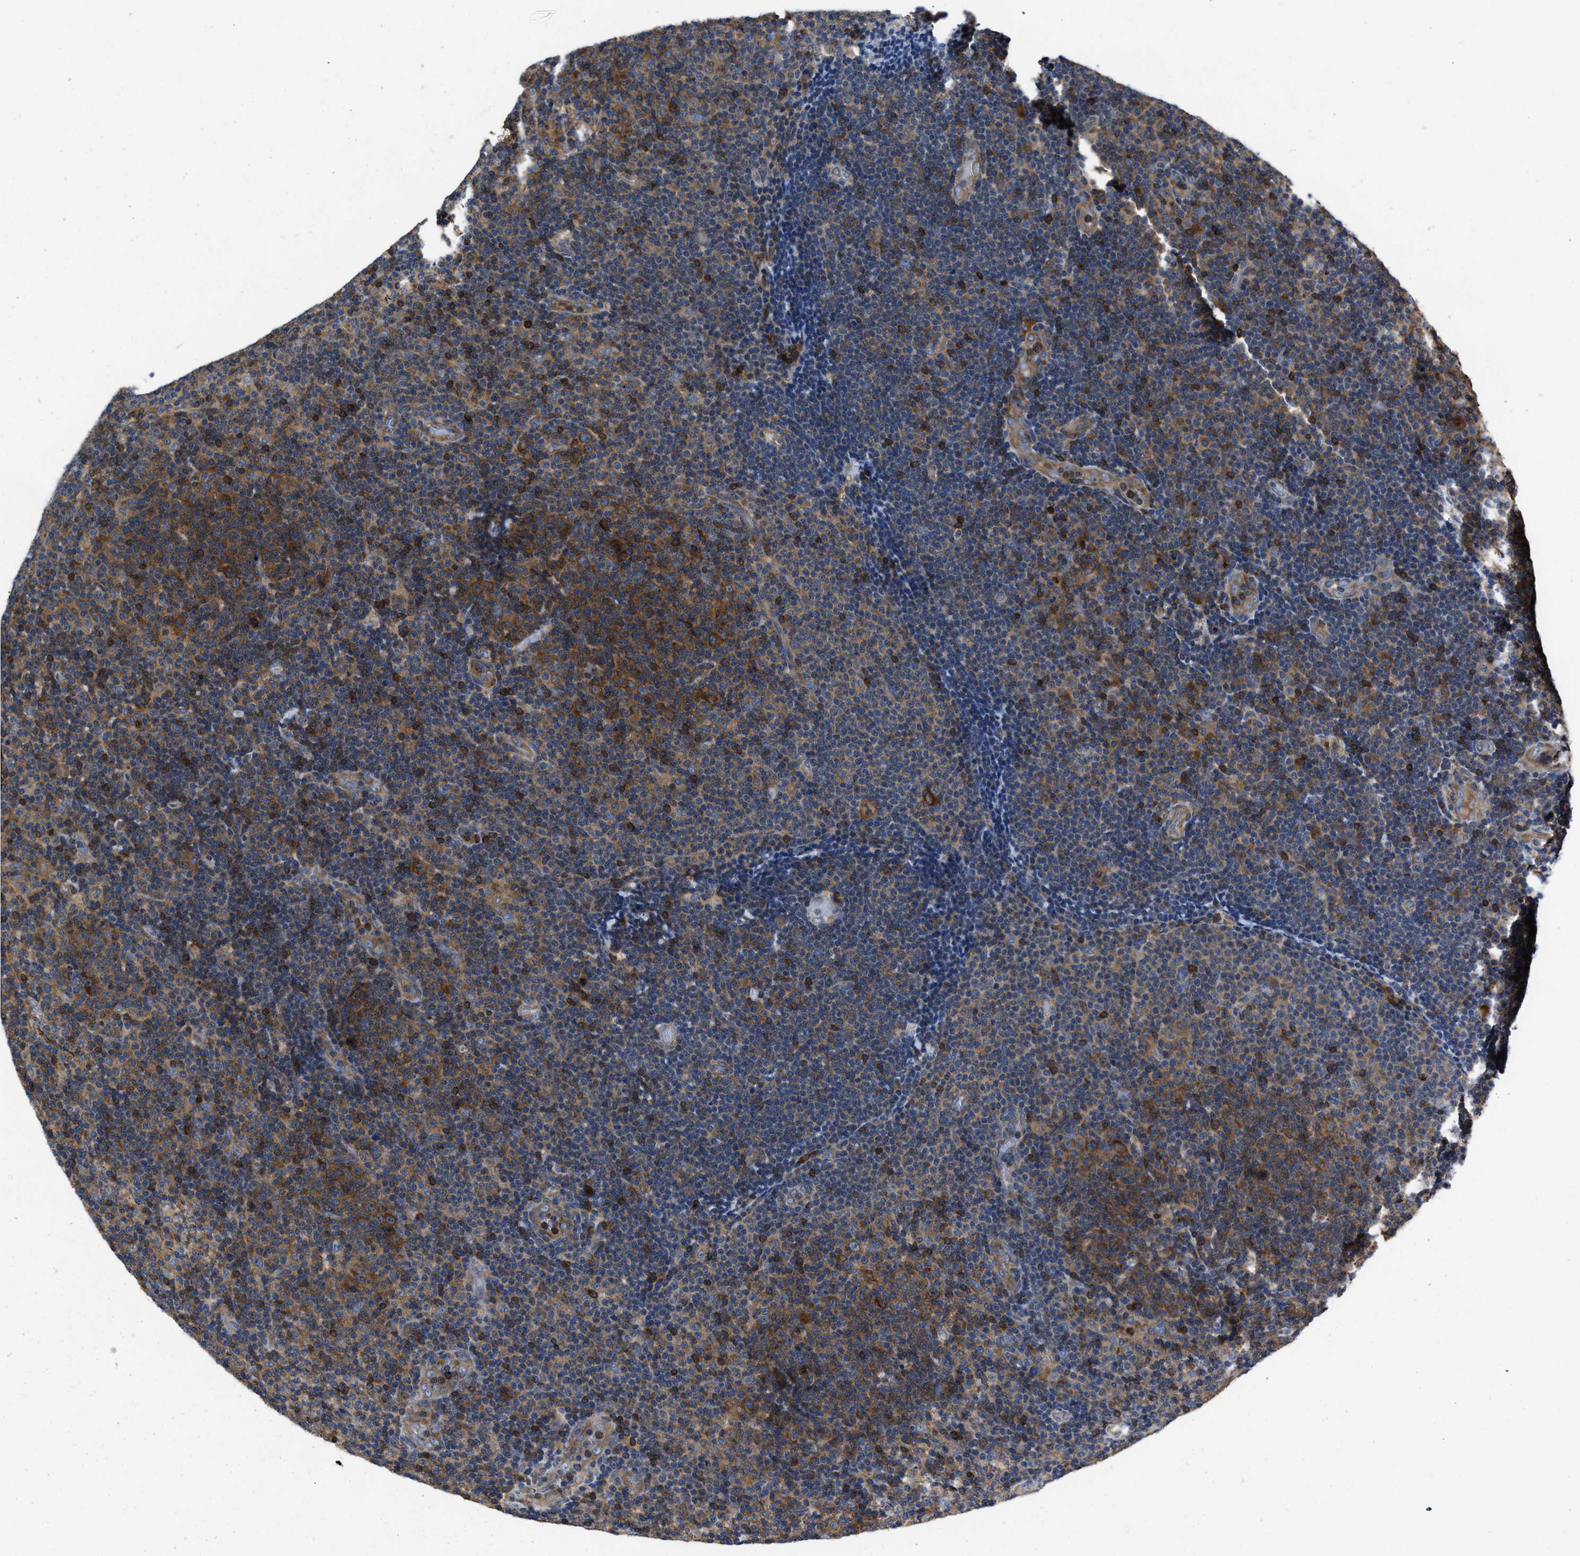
{"staining": {"intensity": "moderate", "quantity": ">75%", "location": "cytoplasmic/membranous"}, "tissue": "lymphoma", "cell_type": "Tumor cells", "image_type": "cancer", "snomed": [{"axis": "morphology", "description": "Malignant lymphoma, non-Hodgkin's type, Low grade"}, {"axis": "topography", "description": "Lymph node"}], "caption": "A brown stain highlights moderate cytoplasmic/membranous staining of a protein in low-grade malignant lymphoma, non-Hodgkin's type tumor cells. (DAB (3,3'-diaminobenzidine) IHC, brown staining for protein, blue staining for nuclei).", "gene": "YARS1", "patient": {"sex": "male", "age": 83}}